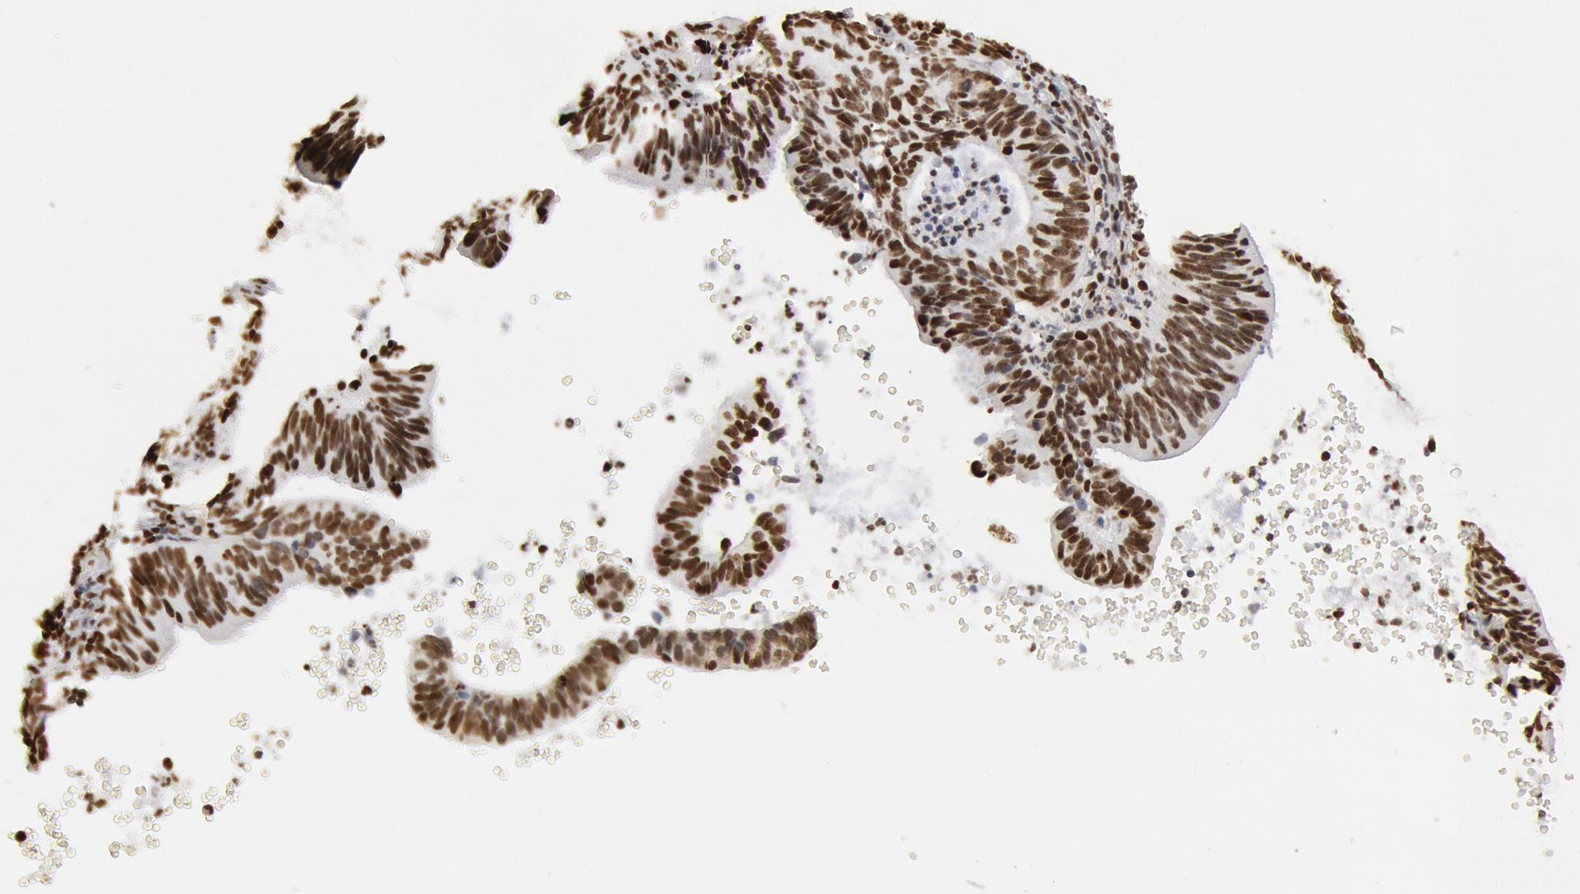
{"staining": {"intensity": "strong", "quantity": ">75%", "location": "nuclear"}, "tissue": "ovarian cancer", "cell_type": "Tumor cells", "image_type": "cancer", "snomed": [{"axis": "morphology", "description": "Carcinoma, endometroid"}, {"axis": "topography", "description": "Ovary"}], "caption": "Protein expression analysis of ovarian cancer (endometroid carcinoma) reveals strong nuclear expression in about >75% of tumor cells.", "gene": "SUB1", "patient": {"sex": "female", "age": 52}}